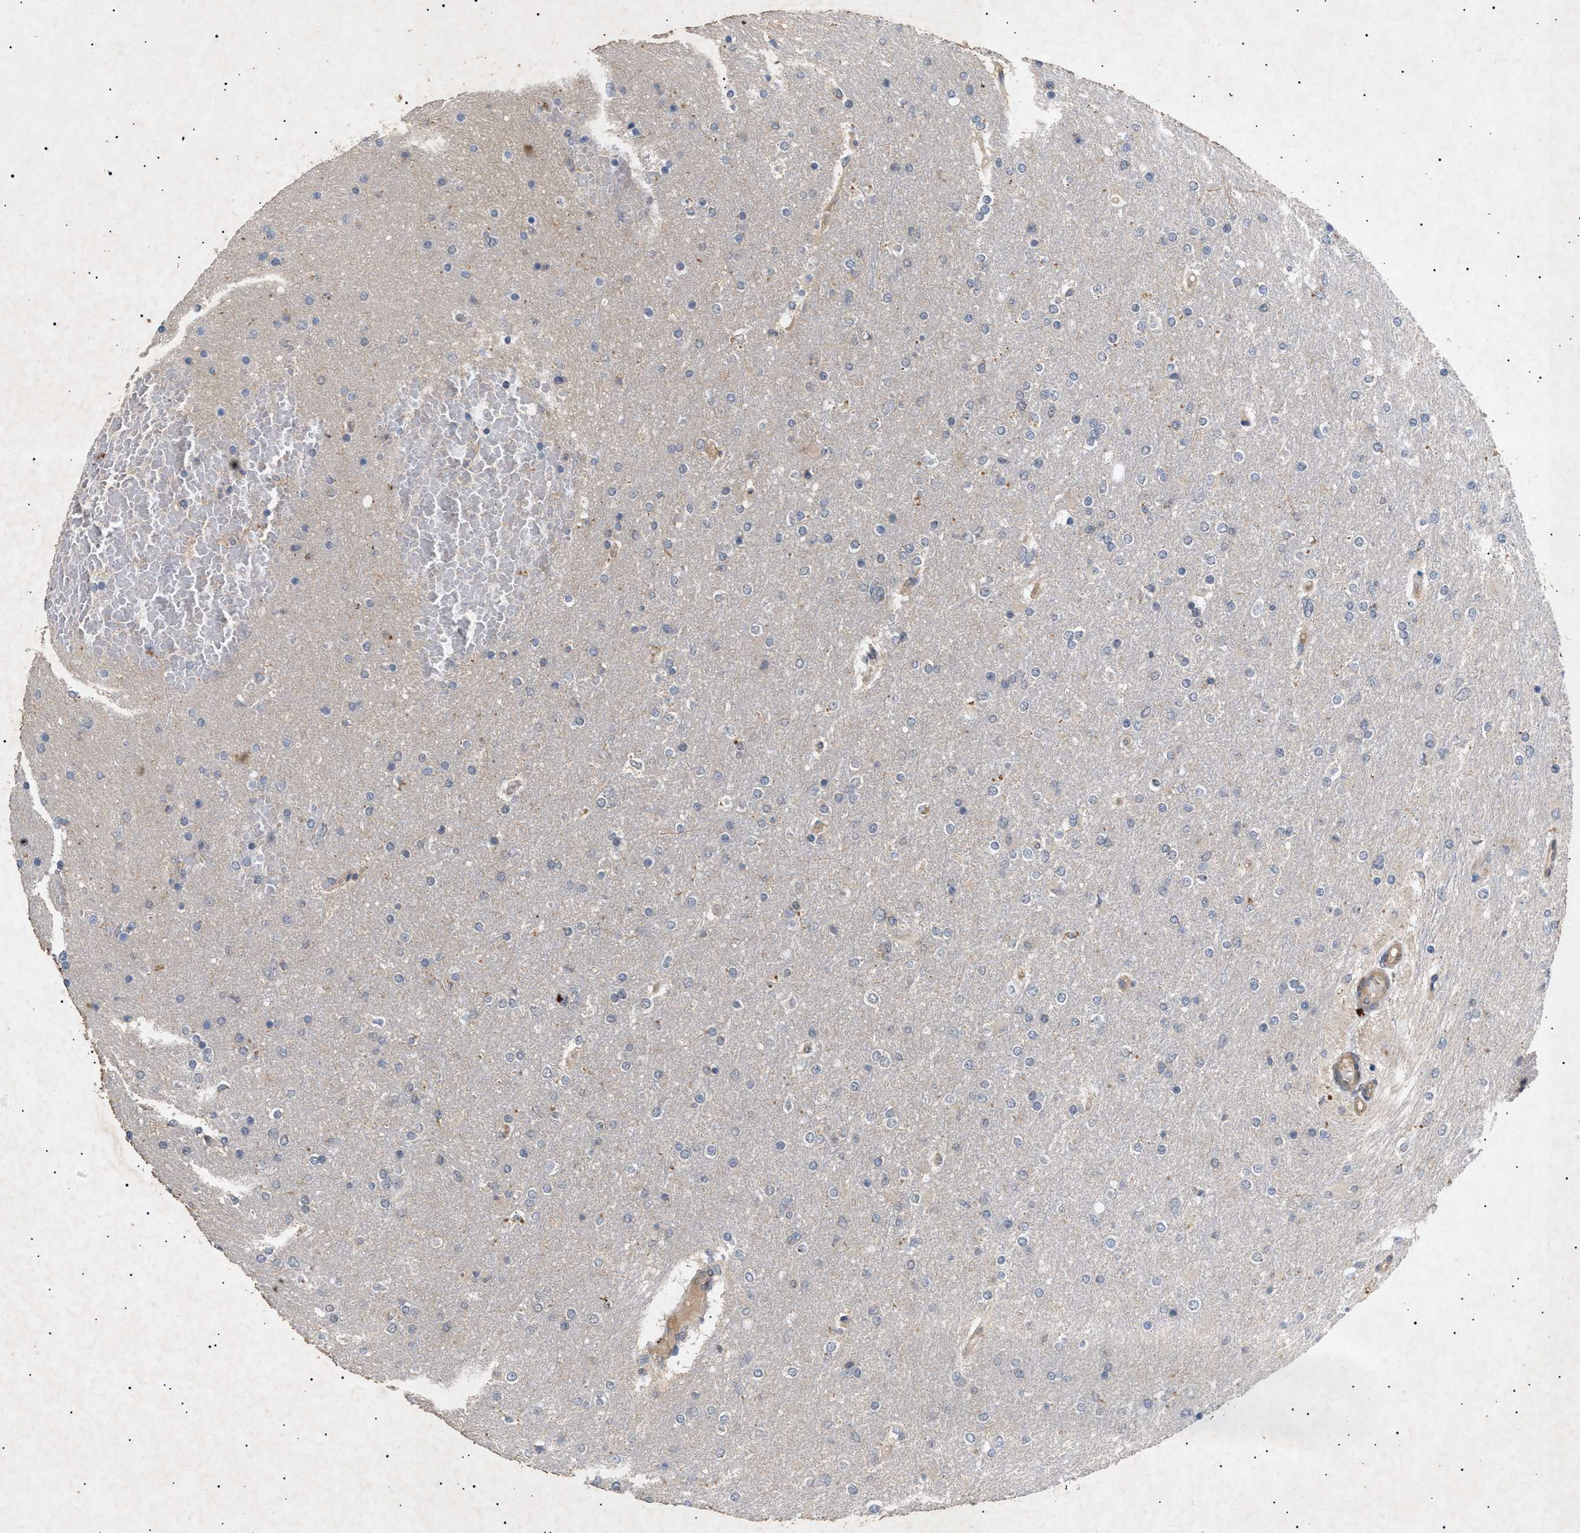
{"staining": {"intensity": "weak", "quantity": "<25%", "location": "cytoplasmic/membranous"}, "tissue": "glioma", "cell_type": "Tumor cells", "image_type": "cancer", "snomed": [{"axis": "morphology", "description": "Glioma, malignant, High grade"}, {"axis": "topography", "description": "Cerebral cortex"}], "caption": "A photomicrograph of glioma stained for a protein displays no brown staining in tumor cells. (DAB immunohistochemistry, high magnification).", "gene": "SIRT5", "patient": {"sex": "female", "age": 36}}